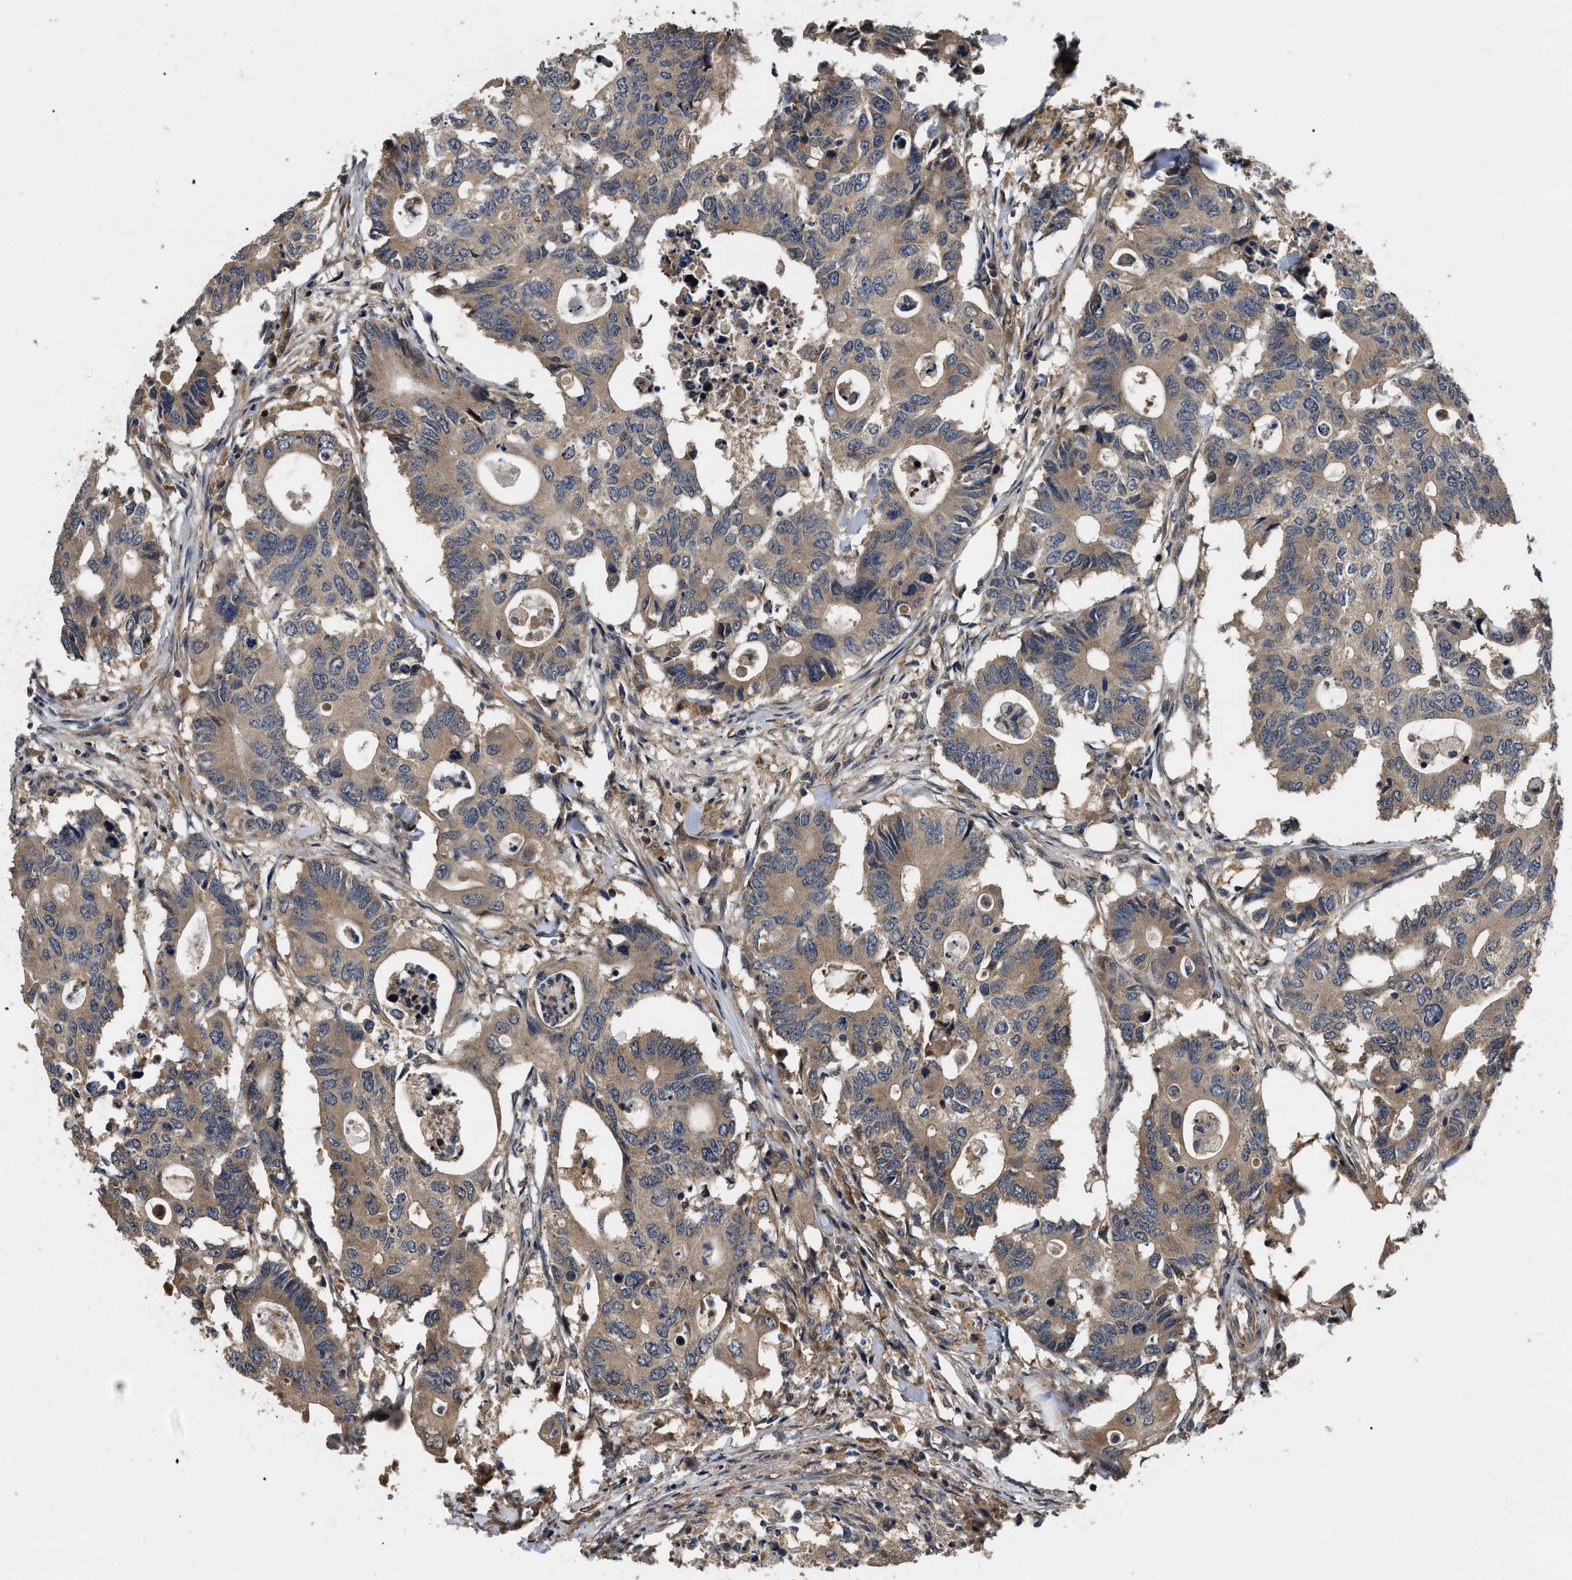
{"staining": {"intensity": "moderate", "quantity": ">75%", "location": "cytoplasmic/membranous"}, "tissue": "colorectal cancer", "cell_type": "Tumor cells", "image_type": "cancer", "snomed": [{"axis": "morphology", "description": "Adenocarcinoma, NOS"}, {"axis": "topography", "description": "Colon"}], "caption": "A high-resolution image shows immunohistochemistry (IHC) staining of adenocarcinoma (colorectal), which demonstrates moderate cytoplasmic/membranous staining in about >75% of tumor cells. (DAB (3,3'-diaminobenzidine) IHC with brightfield microscopy, high magnification).", "gene": "PPWD1", "patient": {"sex": "male", "age": 71}}